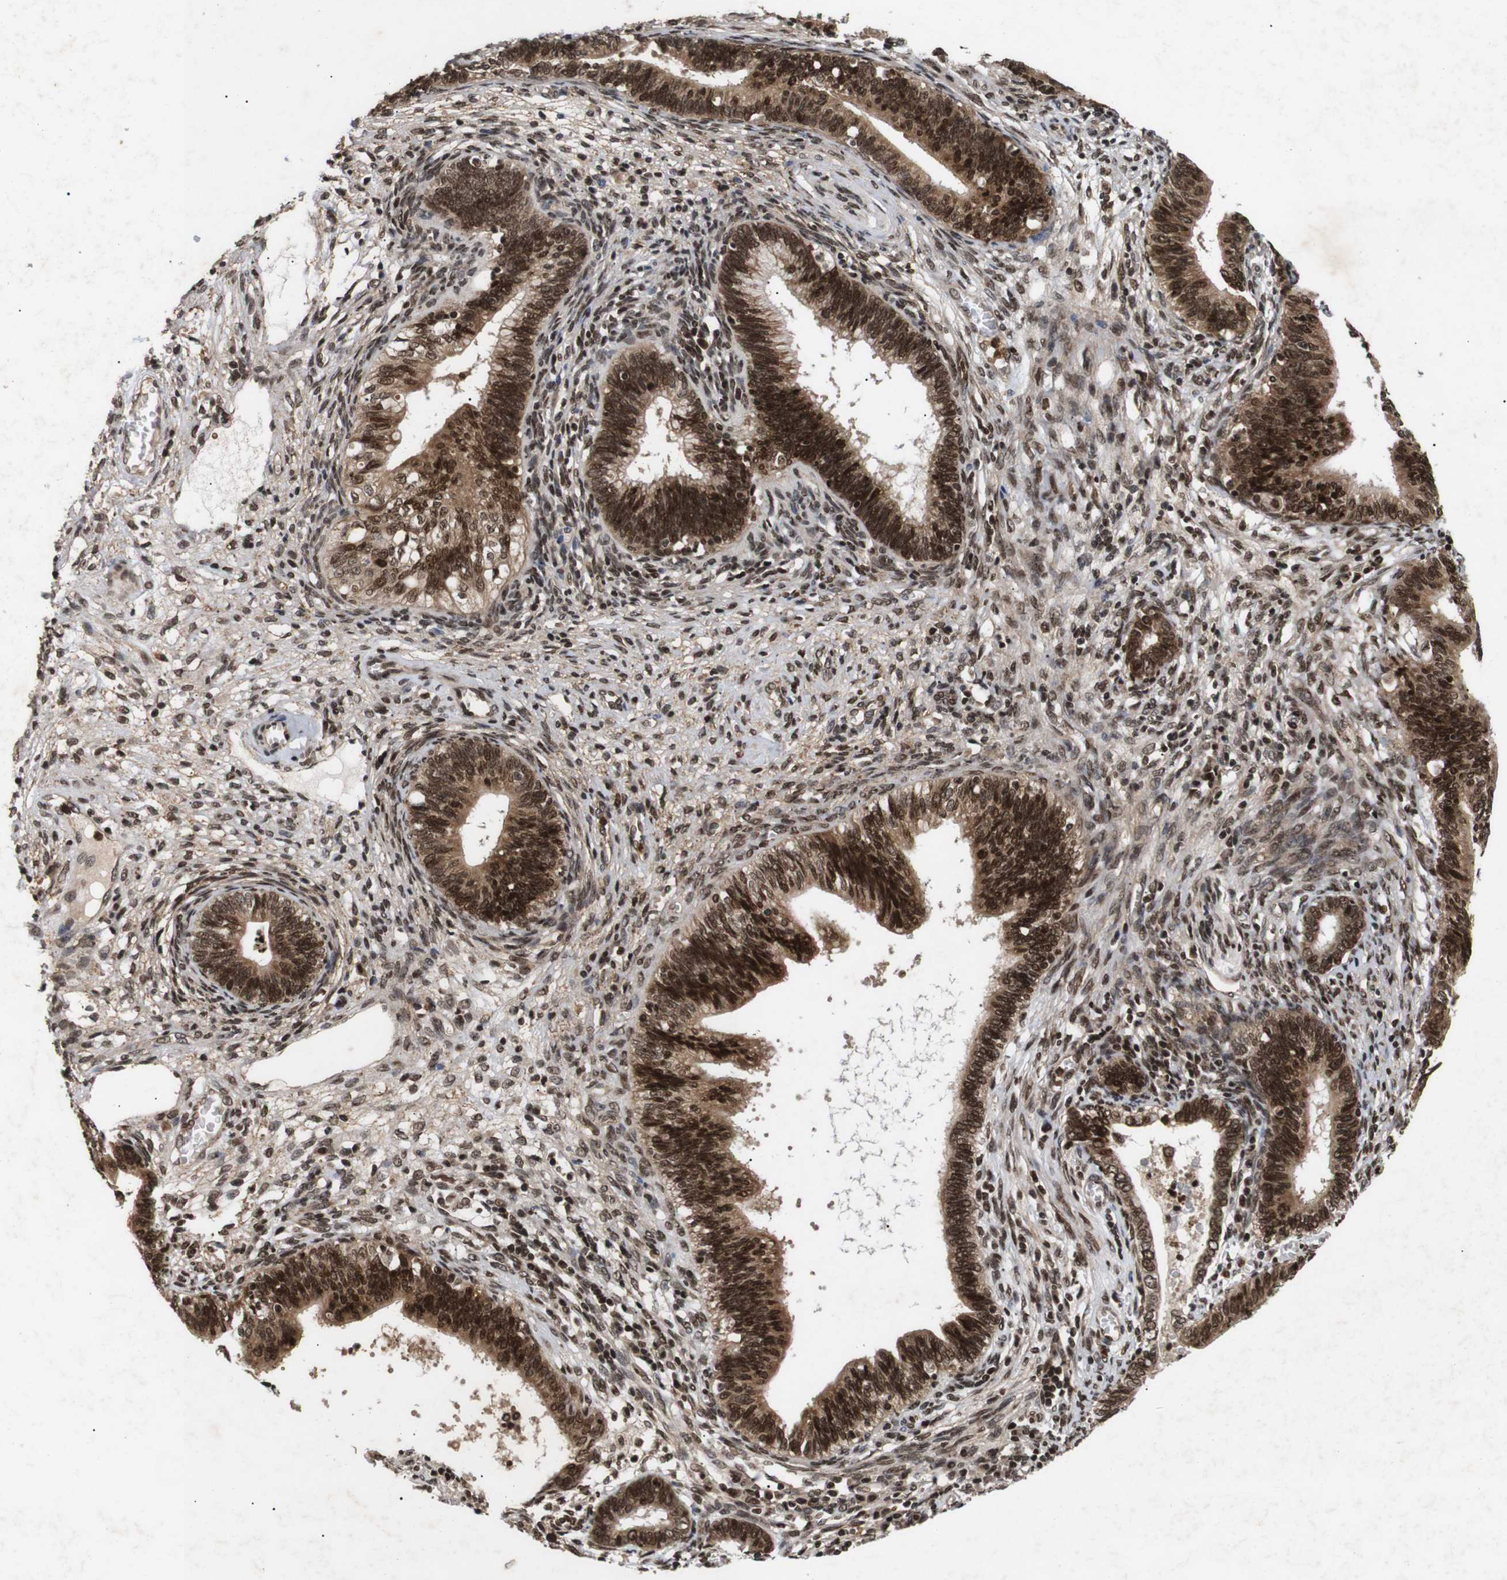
{"staining": {"intensity": "strong", "quantity": ">75%", "location": "cytoplasmic/membranous,nuclear"}, "tissue": "cervical cancer", "cell_type": "Tumor cells", "image_type": "cancer", "snomed": [{"axis": "morphology", "description": "Adenocarcinoma, NOS"}, {"axis": "topography", "description": "Cervix"}], "caption": "Immunohistochemistry of cervical cancer (adenocarcinoma) reveals high levels of strong cytoplasmic/membranous and nuclear positivity in about >75% of tumor cells. (Stains: DAB (3,3'-diaminobenzidine) in brown, nuclei in blue, Microscopy: brightfield microscopy at high magnification).", "gene": "KIF23", "patient": {"sex": "female", "age": 44}}